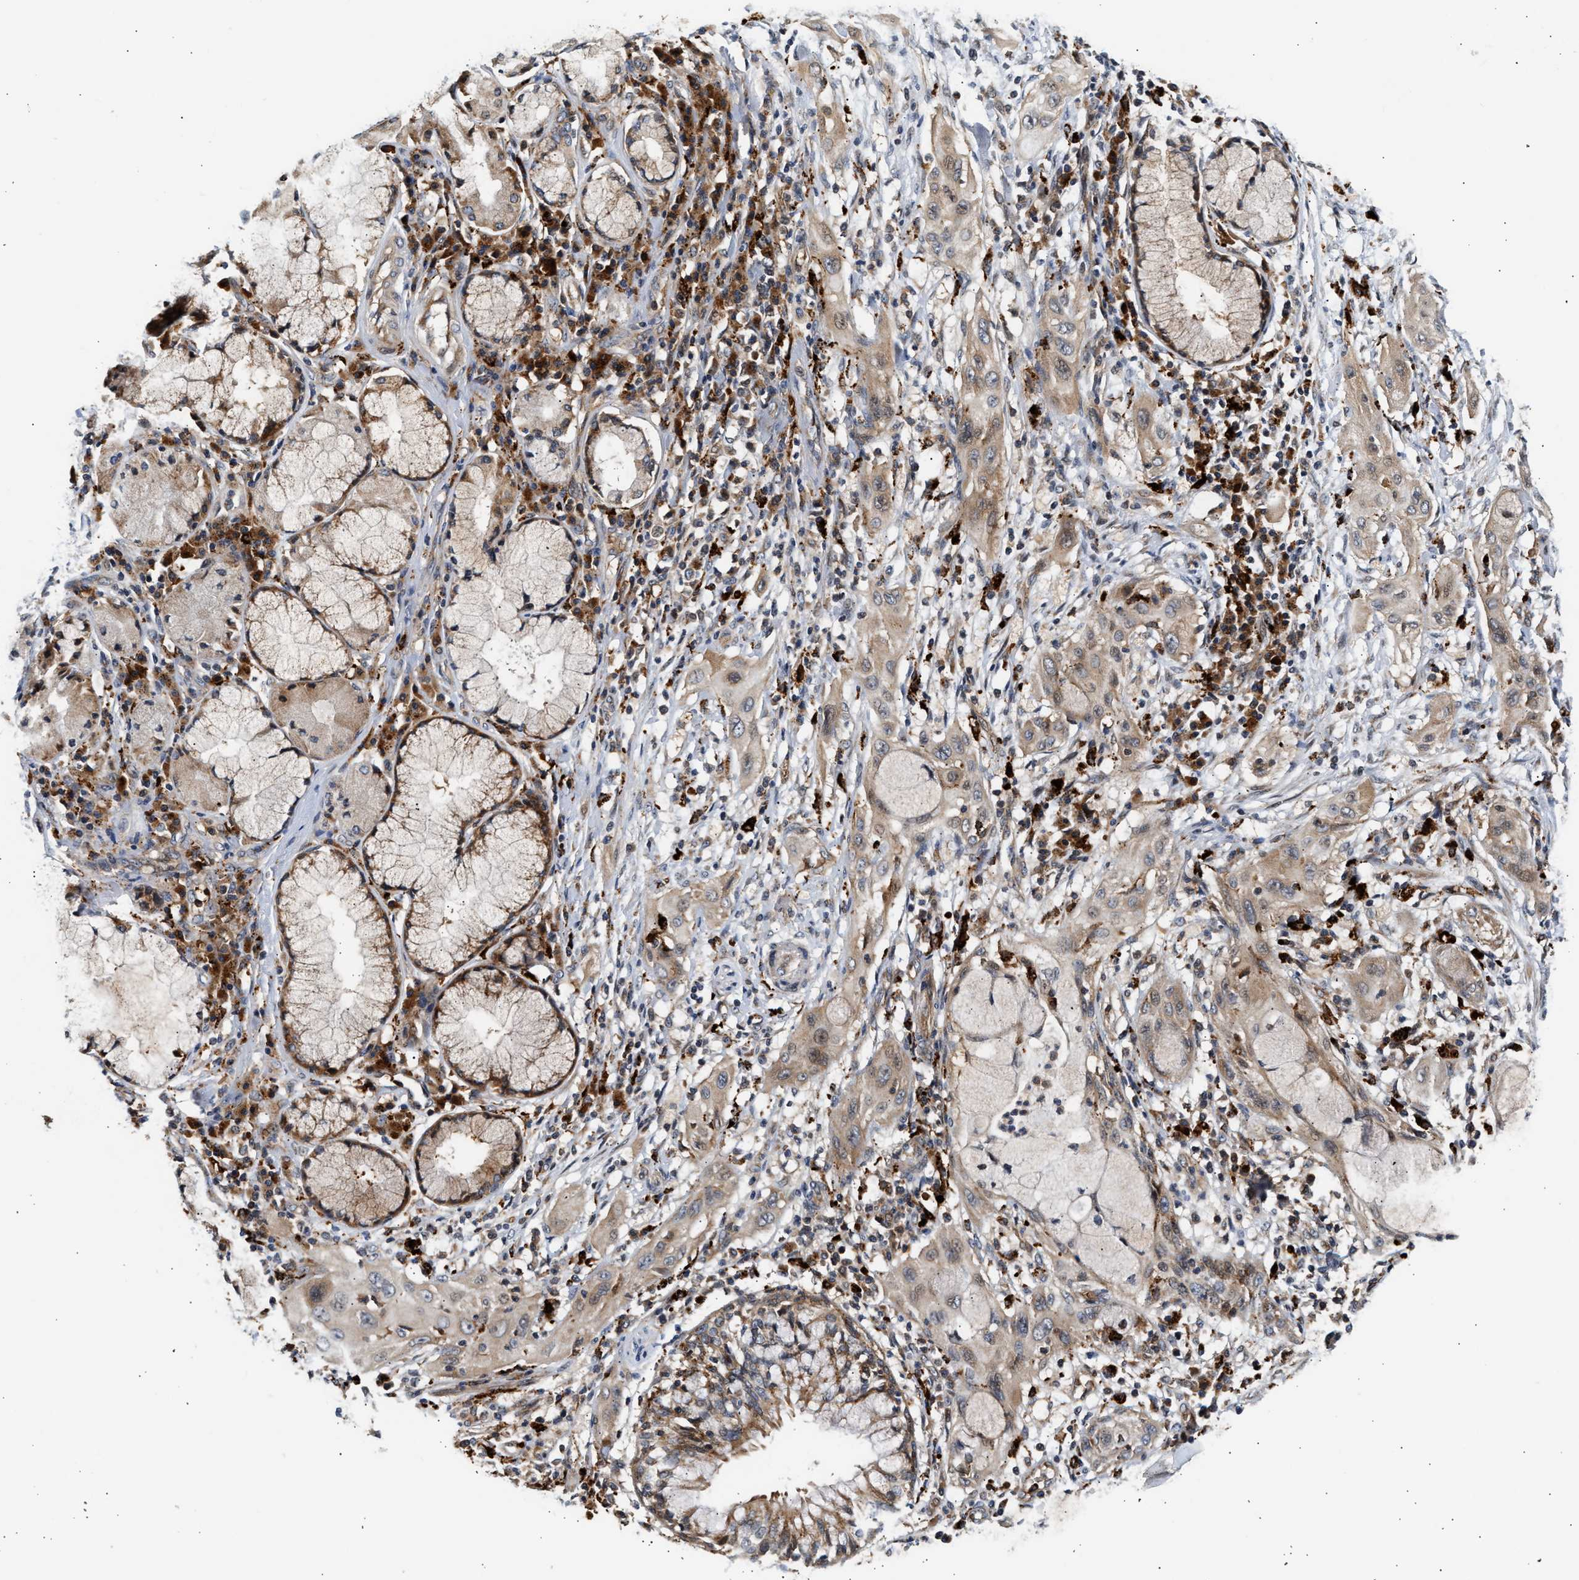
{"staining": {"intensity": "weak", "quantity": ">75%", "location": "cytoplasmic/membranous,nuclear"}, "tissue": "lung cancer", "cell_type": "Tumor cells", "image_type": "cancer", "snomed": [{"axis": "morphology", "description": "Squamous cell carcinoma, NOS"}, {"axis": "topography", "description": "Lung"}], "caption": "Immunohistochemistry micrograph of neoplastic tissue: lung cancer (squamous cell carcinoma) stained using immunohistochemistry (IHC) reveals low levels of weak protein expression localized specifically in the cytoplasmic/membranous and nuclear of tumor cells, appearing as a cytoplasmic/membranous and nuclear brown color.", "gene": "PLD3", "patient": {"sex": "female", "age": 47}}